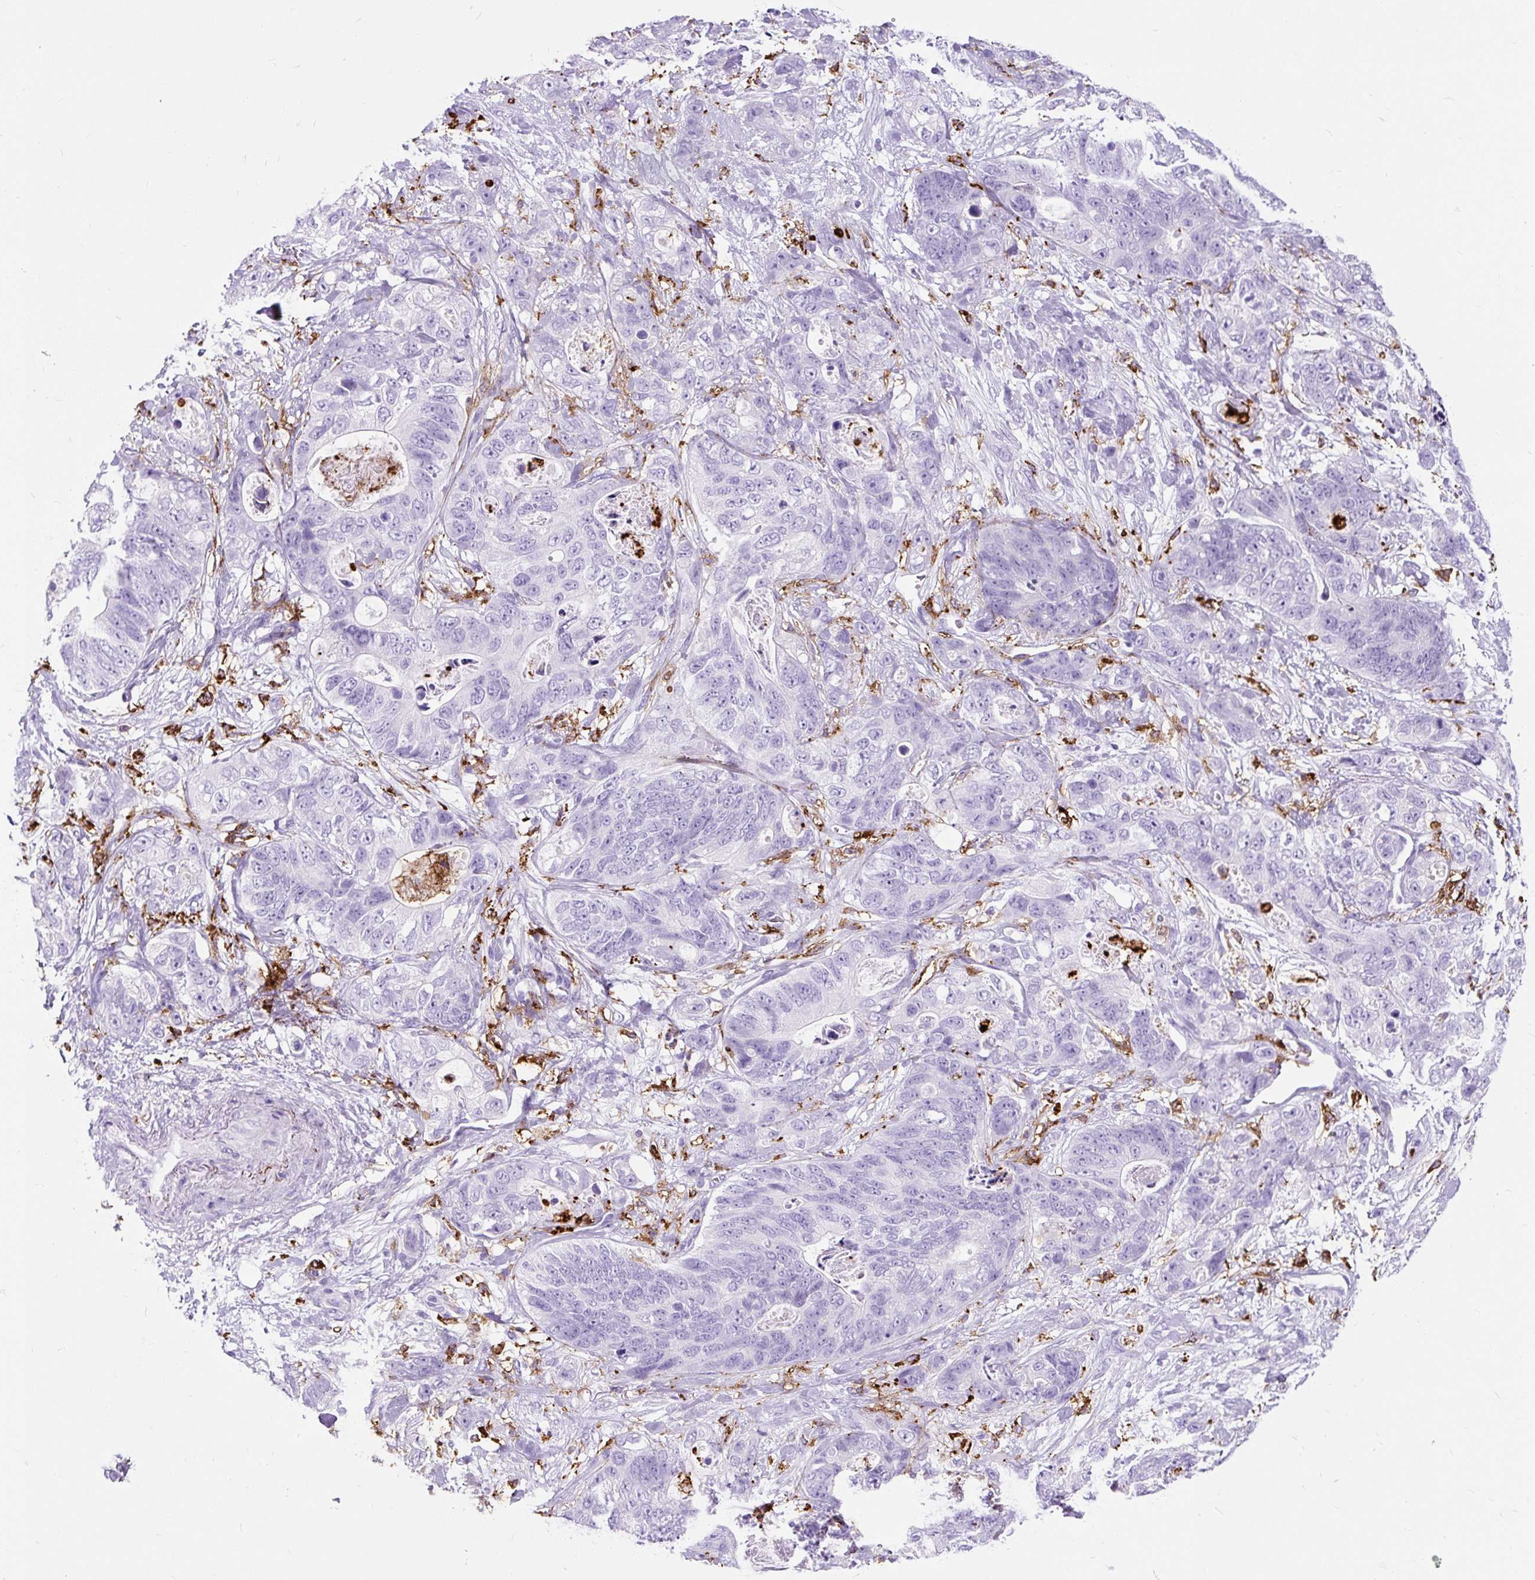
{"staining": {"intensity": "negative", "quantity": "none", "location": "none"}, "tissue": "stomach cancer", "cell_type": "Tumor cells", "image_type": "cancer", "snomed": [{"axis": "morphology", "description": "Normal tissue, NOS"}, {"axis": "morphology", "description": "Adenocarcinoma, NOS"}, {"axis": "topography", "description": "Stomach"}], "caption": "A high-resolution histopathology image shows IHC staining of stomach adenocarcinoma, which demonstrates no significant staining in tumor cells. (DAB (3,3'-diaminobenzidine) immunohistochemistry (IHC), high magnification).", "gene": "HLA-DRA", "patient": {"sex": "female", "age": 89}}